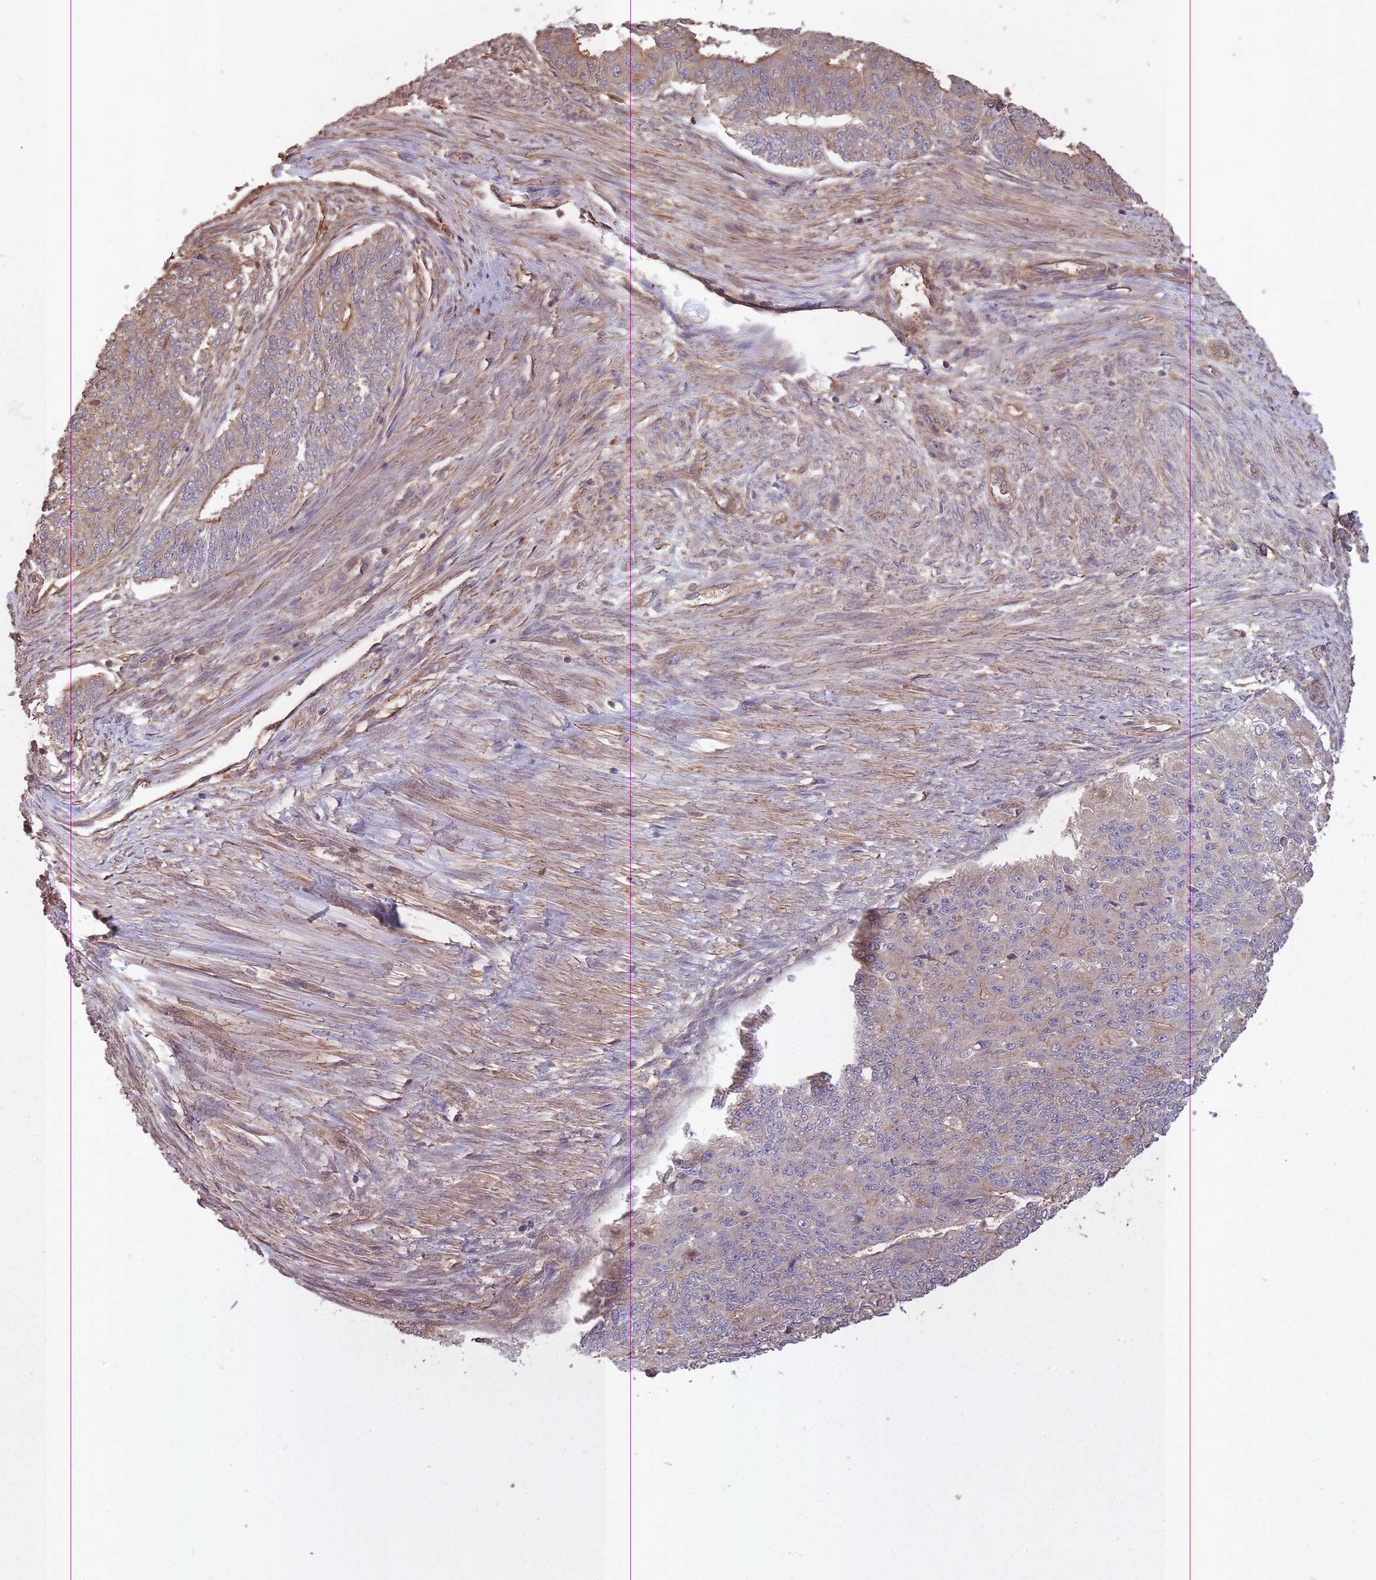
{"staining": {"intensity": "moderate", "quantity": "<25%", "location": "cytoplasmic/membranous"}, "tissue": "endometrial cancer", "cell_type": "Tumor cells", "image_type": "cancer", "snomed": [{"axis": "morphology", "description": "Adenocarcinoma, NOS"}, {"axis": "topography", "description": "Endometrium"}], "caption": "A high-resolution micrograph shows immunohistochemistry staining of endometrial adenocarcinoma, which displays moderate cytoplasmic/membranous expression in approximately <25% of tumor cells.", "gene": "ARMH3", "patient": {"sex": "female", "age": 32}}